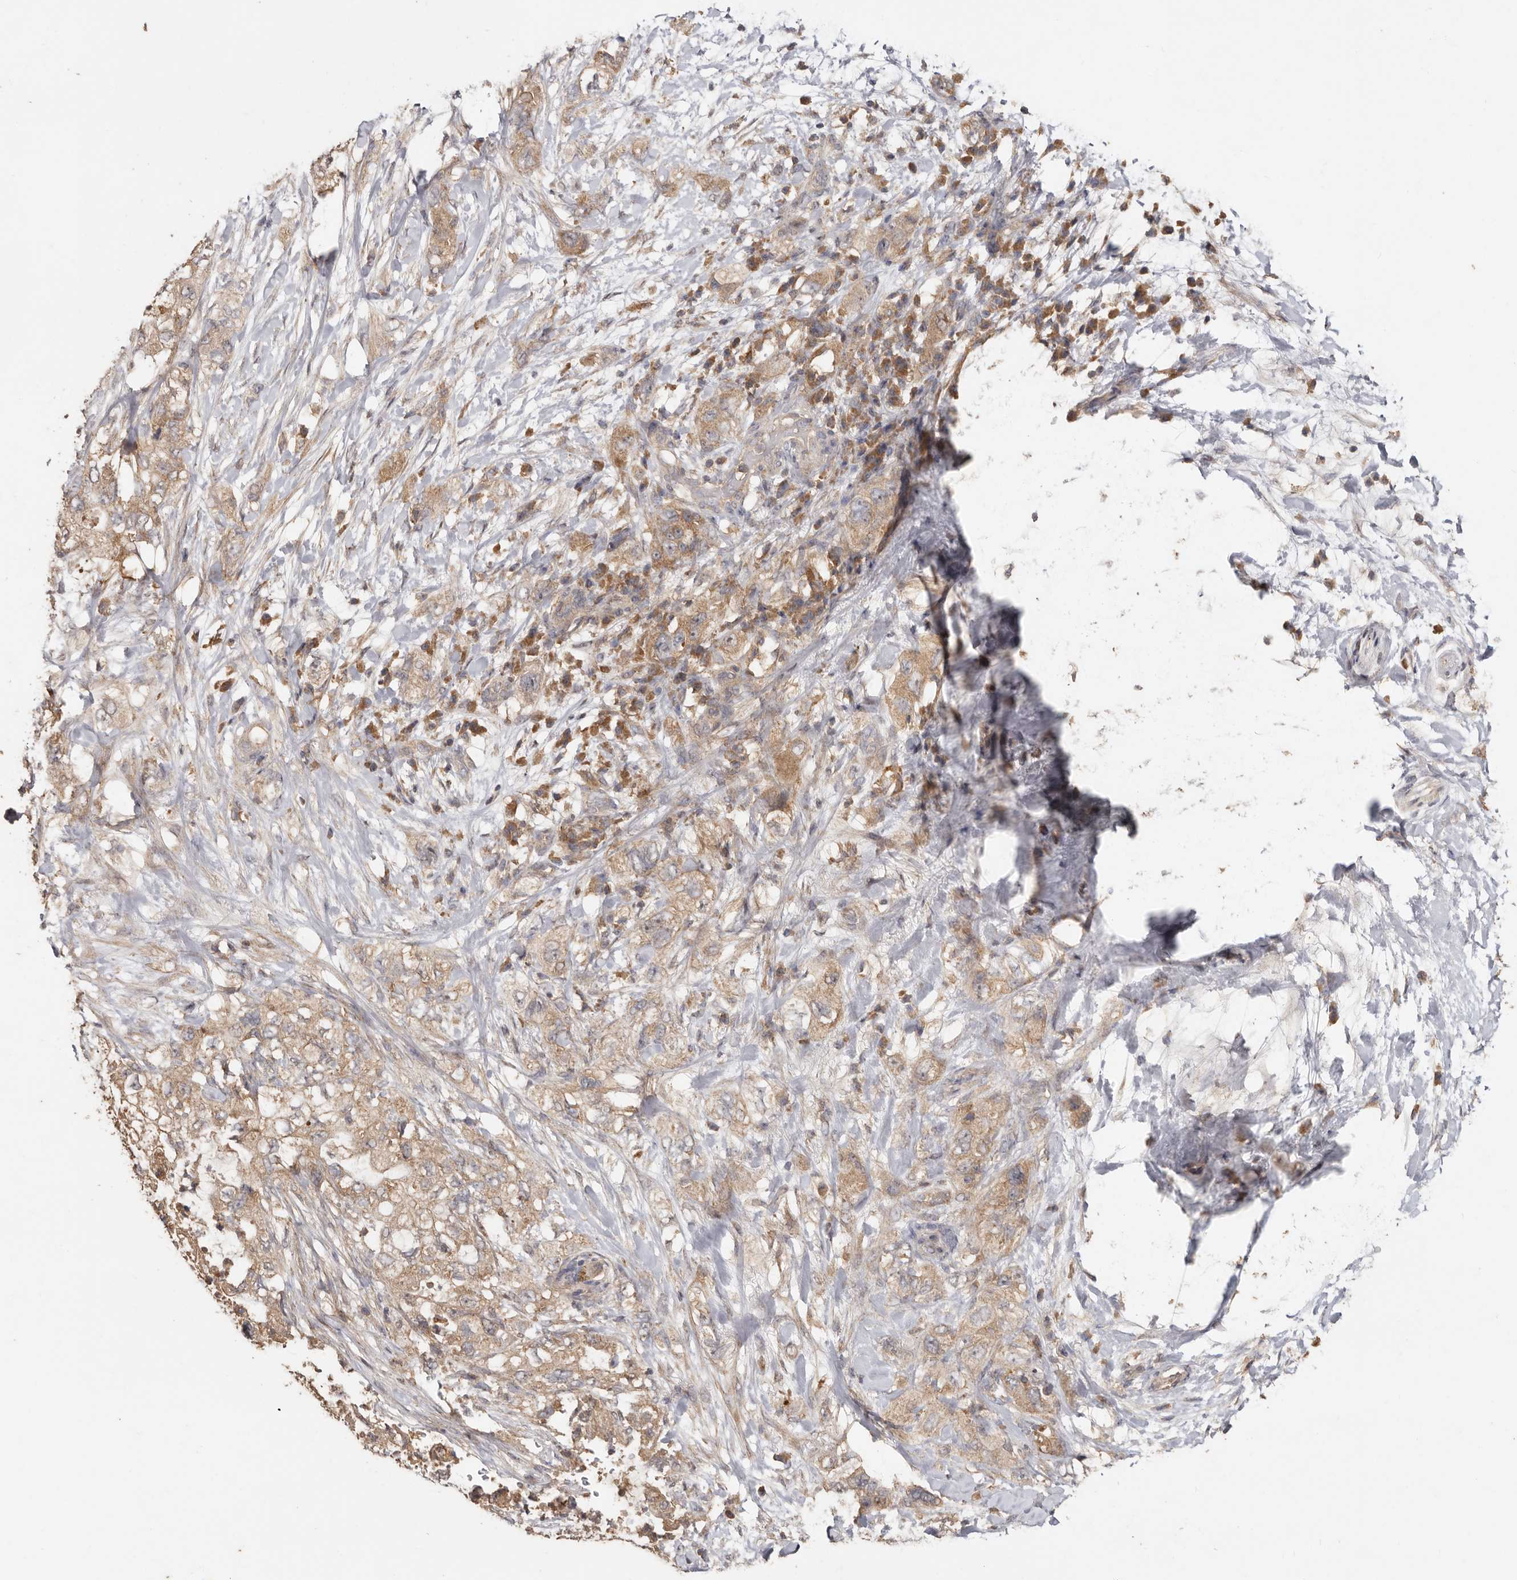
{"staining": {"intensity": "moderate", "quantity": ">75%", "location": "cytoplasmic/membranous"}, "tissue": "pancreatic cancer", "cell_type": "Tumor cells", "image_type": "cancer", "snomed": [{"axis": "morphology", "description": "Adenocarcinoma, NOS"}, {"axis": "topography", "description": "Pancreas"}], "caption": "This photomicrograph shows immunohistochemistry staining of pancreatic adenocarcinoma, with medium moderate cytoplasmic/membranous expression in approximately >75% of tumor cells.", "gene": "RWDD1", "patient": {"sex": "female", "age": 73}}